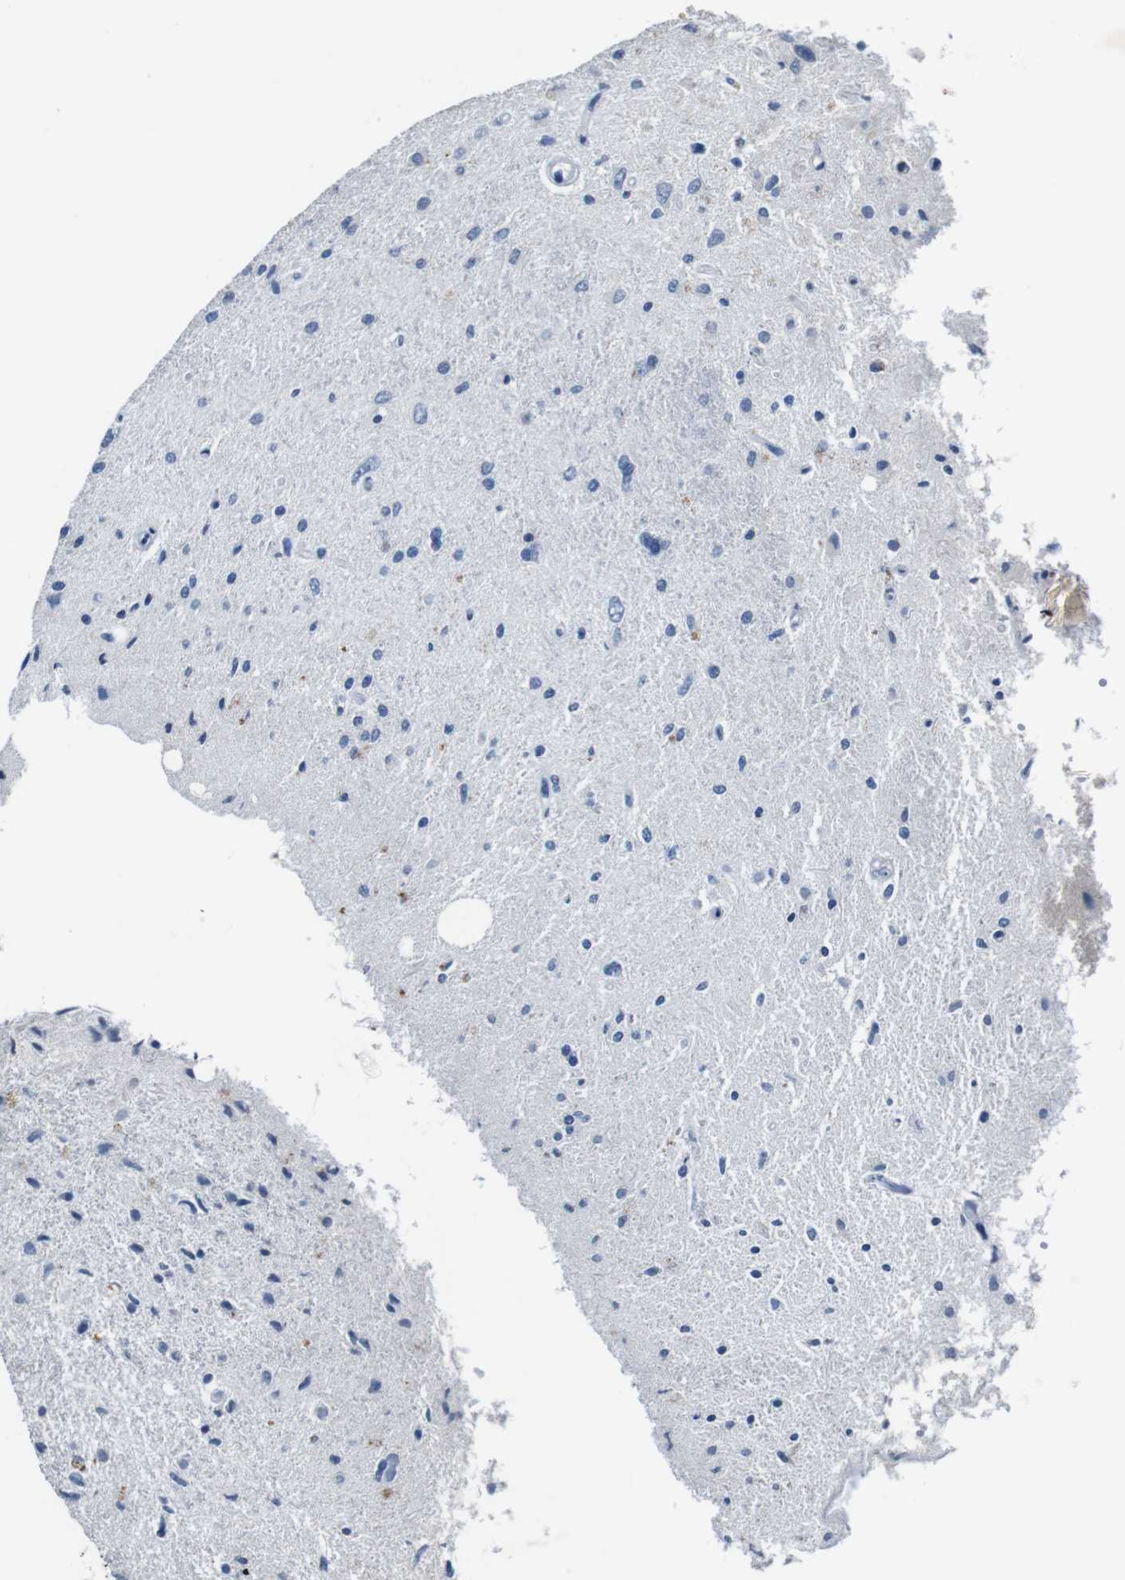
{"staining": {"intensity": "negative", "quantity": "none", "location": "none"}, "tissue": "glioma", "cell_type": "Tumor cells", "image_type": "cancer", "snomed": [{"axis": "morphology", "description": "Glioma, malignant, Low grade"}, {"axis": "topography", "description": "Brain"}], "caption": "IHC of glioma reveals no staining in tumor cells. (Stains: DAB (3,3'-diaminobenzidine) immunohistochemistry (IHC) with hematoxylin counter stain, Microscopy: brightfield microscopy at high magnification).", "gene": "SLC2A8", "patient": {"sex": "male", "age": 77}}